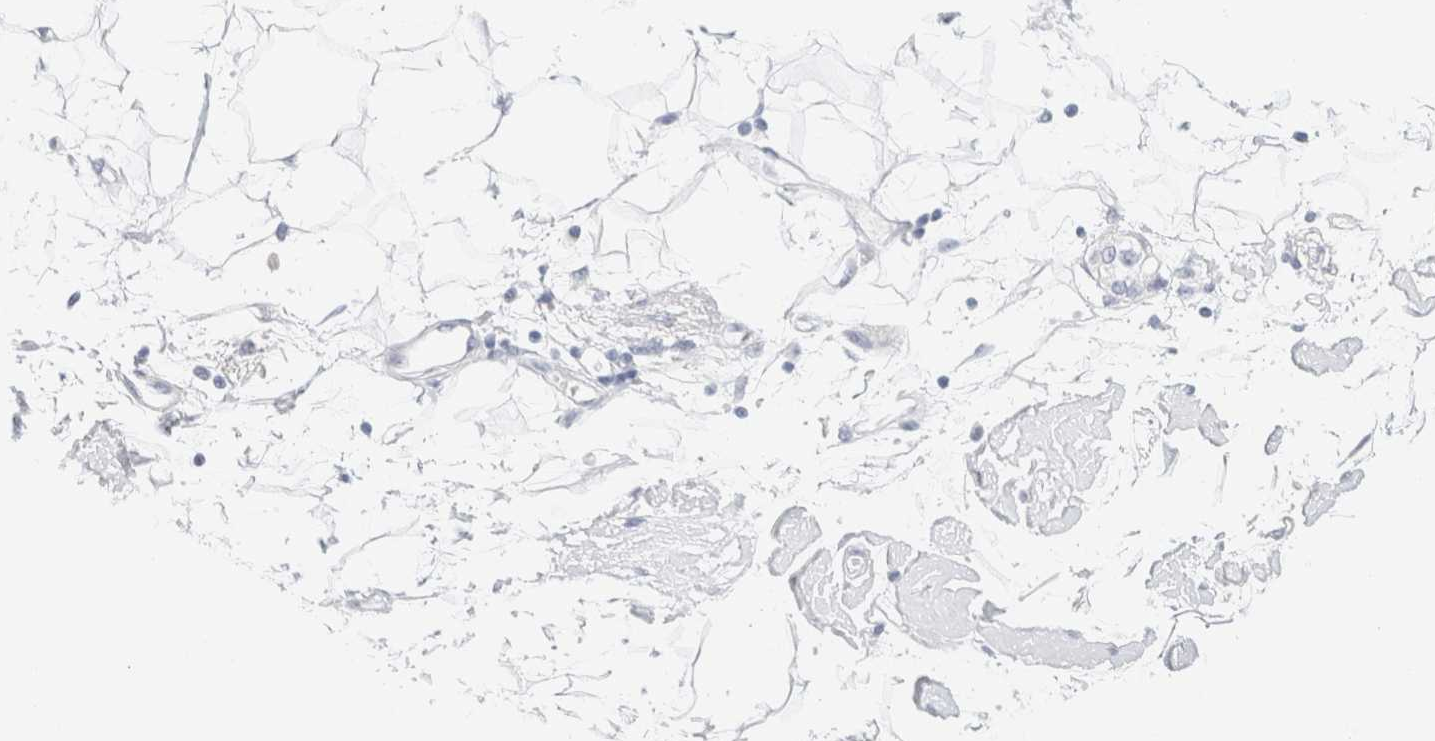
{"staining": {"intensity": "negative", "quantity": "none", "location": "none"}, "tissue": "adipose tissue", "cell_type": "Adipocytes", "image_type": "normal", "snomed": [{"axis": "morphology", "description": "Normal tissue, NOS"}, {"axis": "morphology", "description": "Adenocarcinoma, NOS"}, {"axis": "topography", "description": "Duodenum"}, {"axis": "topography", "description": "Peripheral nerve tissue"}], "caption": "High power microscopy image of an immunohistochemistry (IHC) photomicrograph of normal adipose tissue, revealing no significant positivity in adipocytes.", "gene": "DPYS", "patient": {"sex": "female", "age": 60}}